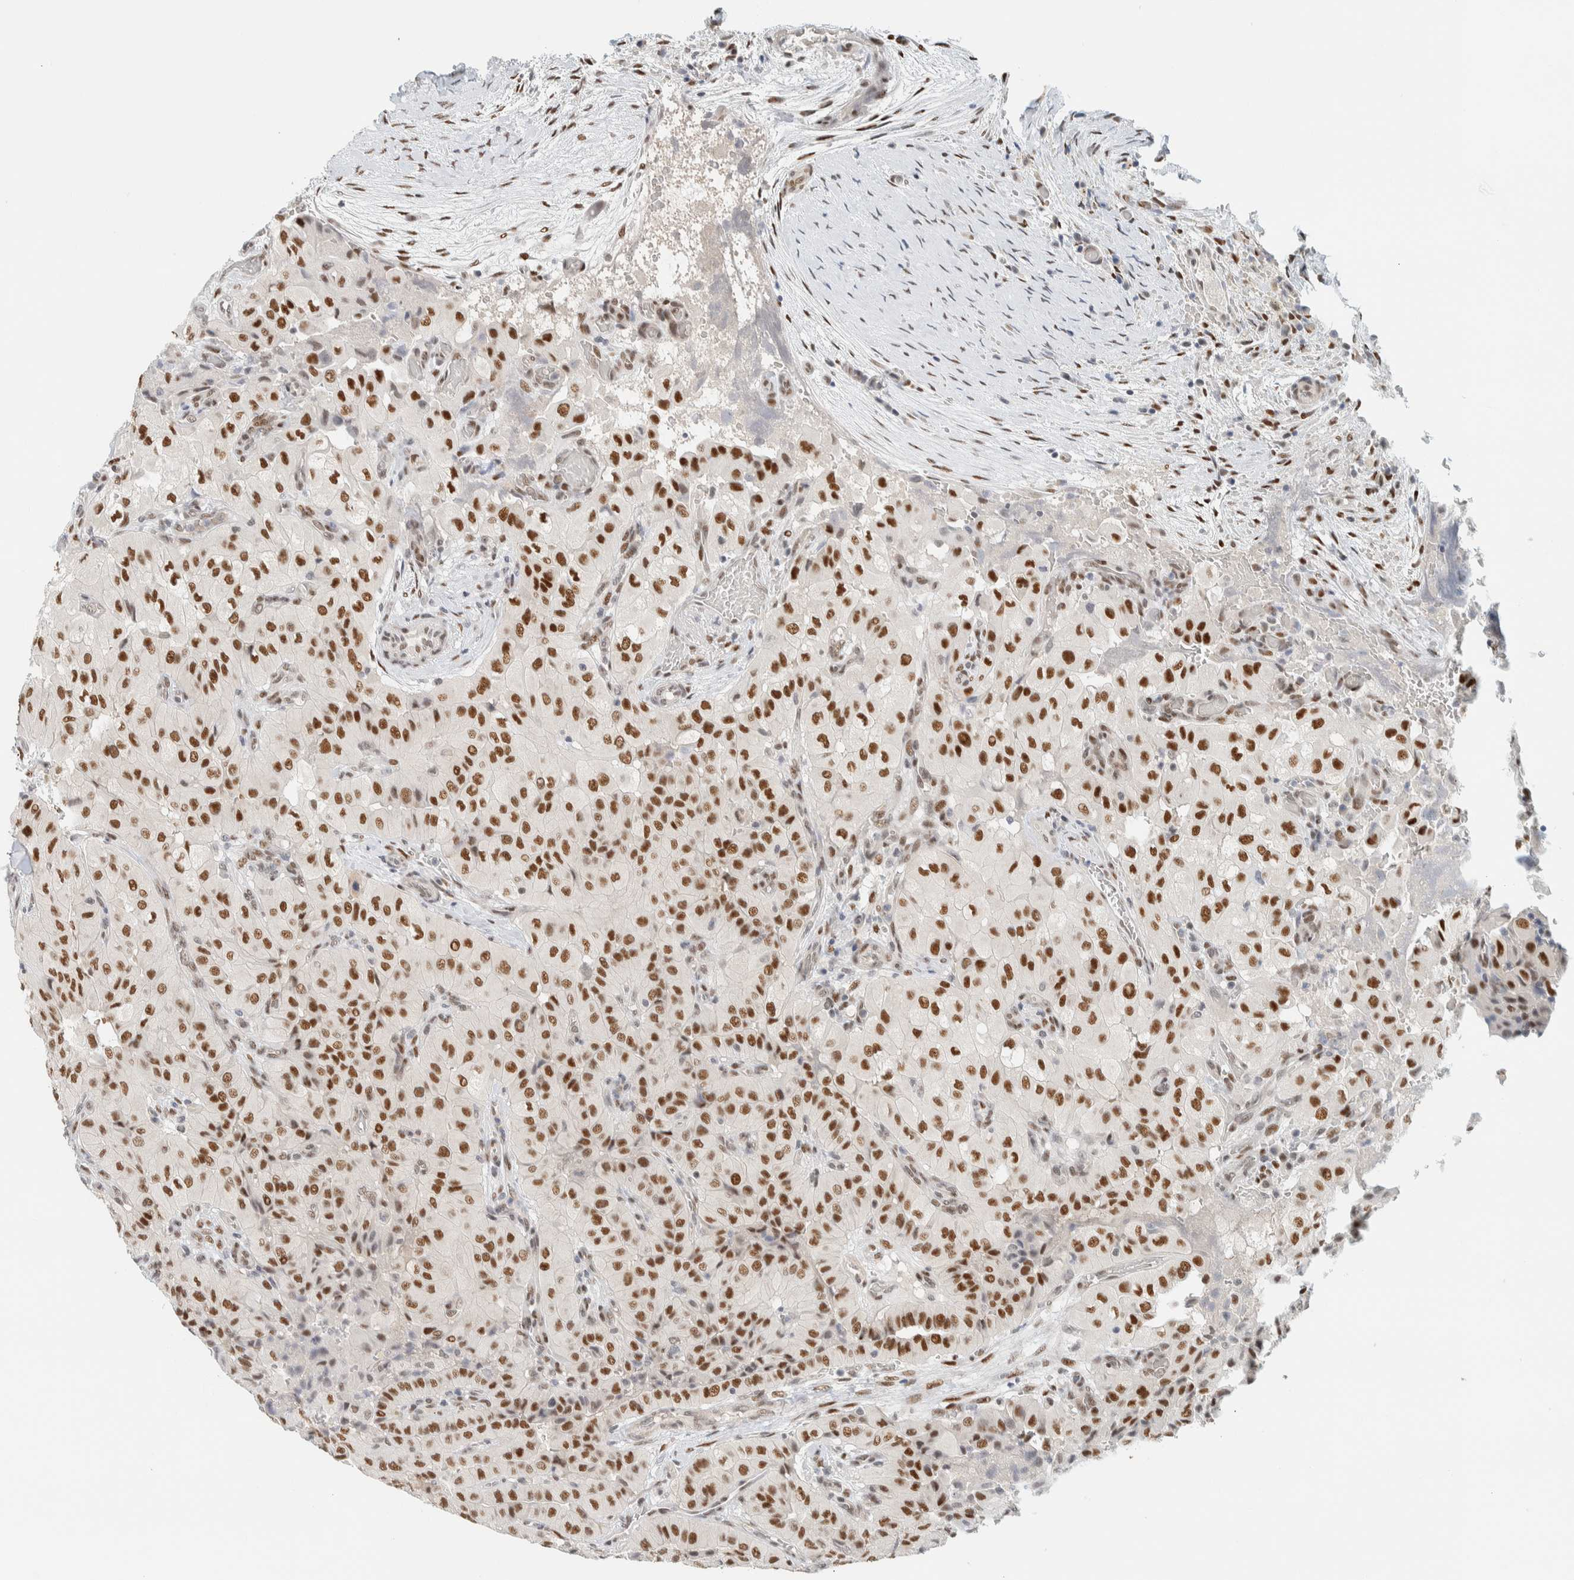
{"staining": {"intensity": "strong", "quantity": ">75%", "location": "nuclear"}, "tissue": "thyroid cancer", "cell_type": "Tumor cells", "image_type": "cancer", "snomed": [{"axis": "morphology", "description": "Papillary adenocarcinoma, NOS"}, {"axis": "topography", "description": "Thyroid gland"}], "caption": "Thyroid papillary adenocarcinoma tissue demonstrates strong nuclear staining in about >75% of tumor cells The protein of interest is shown in brown color, while the nuclei are stained blue.", "gene": "ZNF683", "patient": {"sex": "female", "age": 59}}